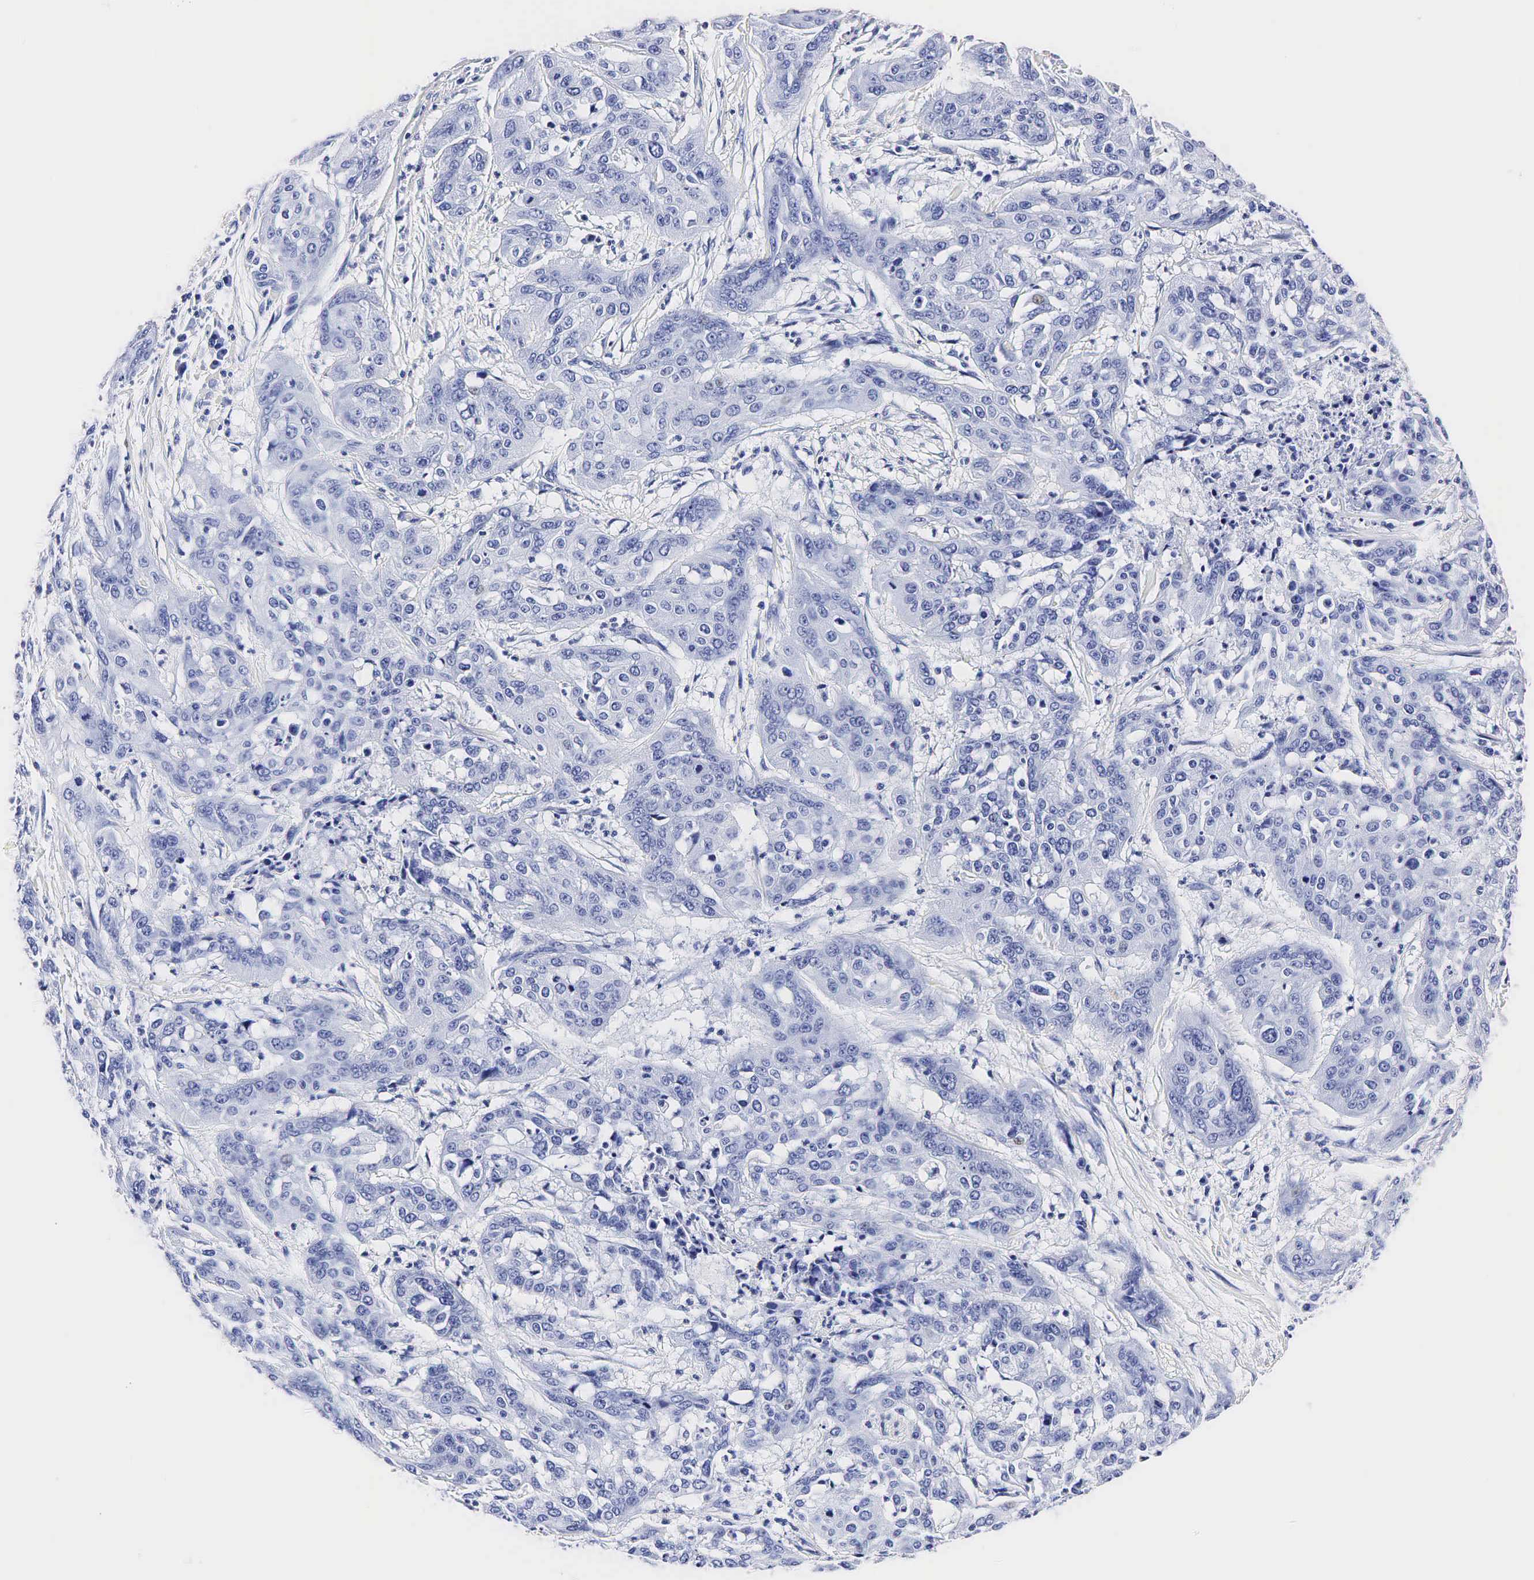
{"staining": {"intensity": "negative", "quantity": "none", "location": "none"}, "tissue": "cervical cancer", "cell_type": "Tumor cells", "image_type": "cancer", "snomed": [{"axis": "morphology", "description": "Squamous cell carcinoma, NOS"}, {"axis": "topography", "description": "Cervix"}], "caption": "This is a image of immunohistochemistry staining of cervical cancer (squamous cell carcinoma), which shows no staining in tumor cells. Nuclei are stained in blue.", "gene": "TG", "patient": {"sex": "female", "age": 41}}